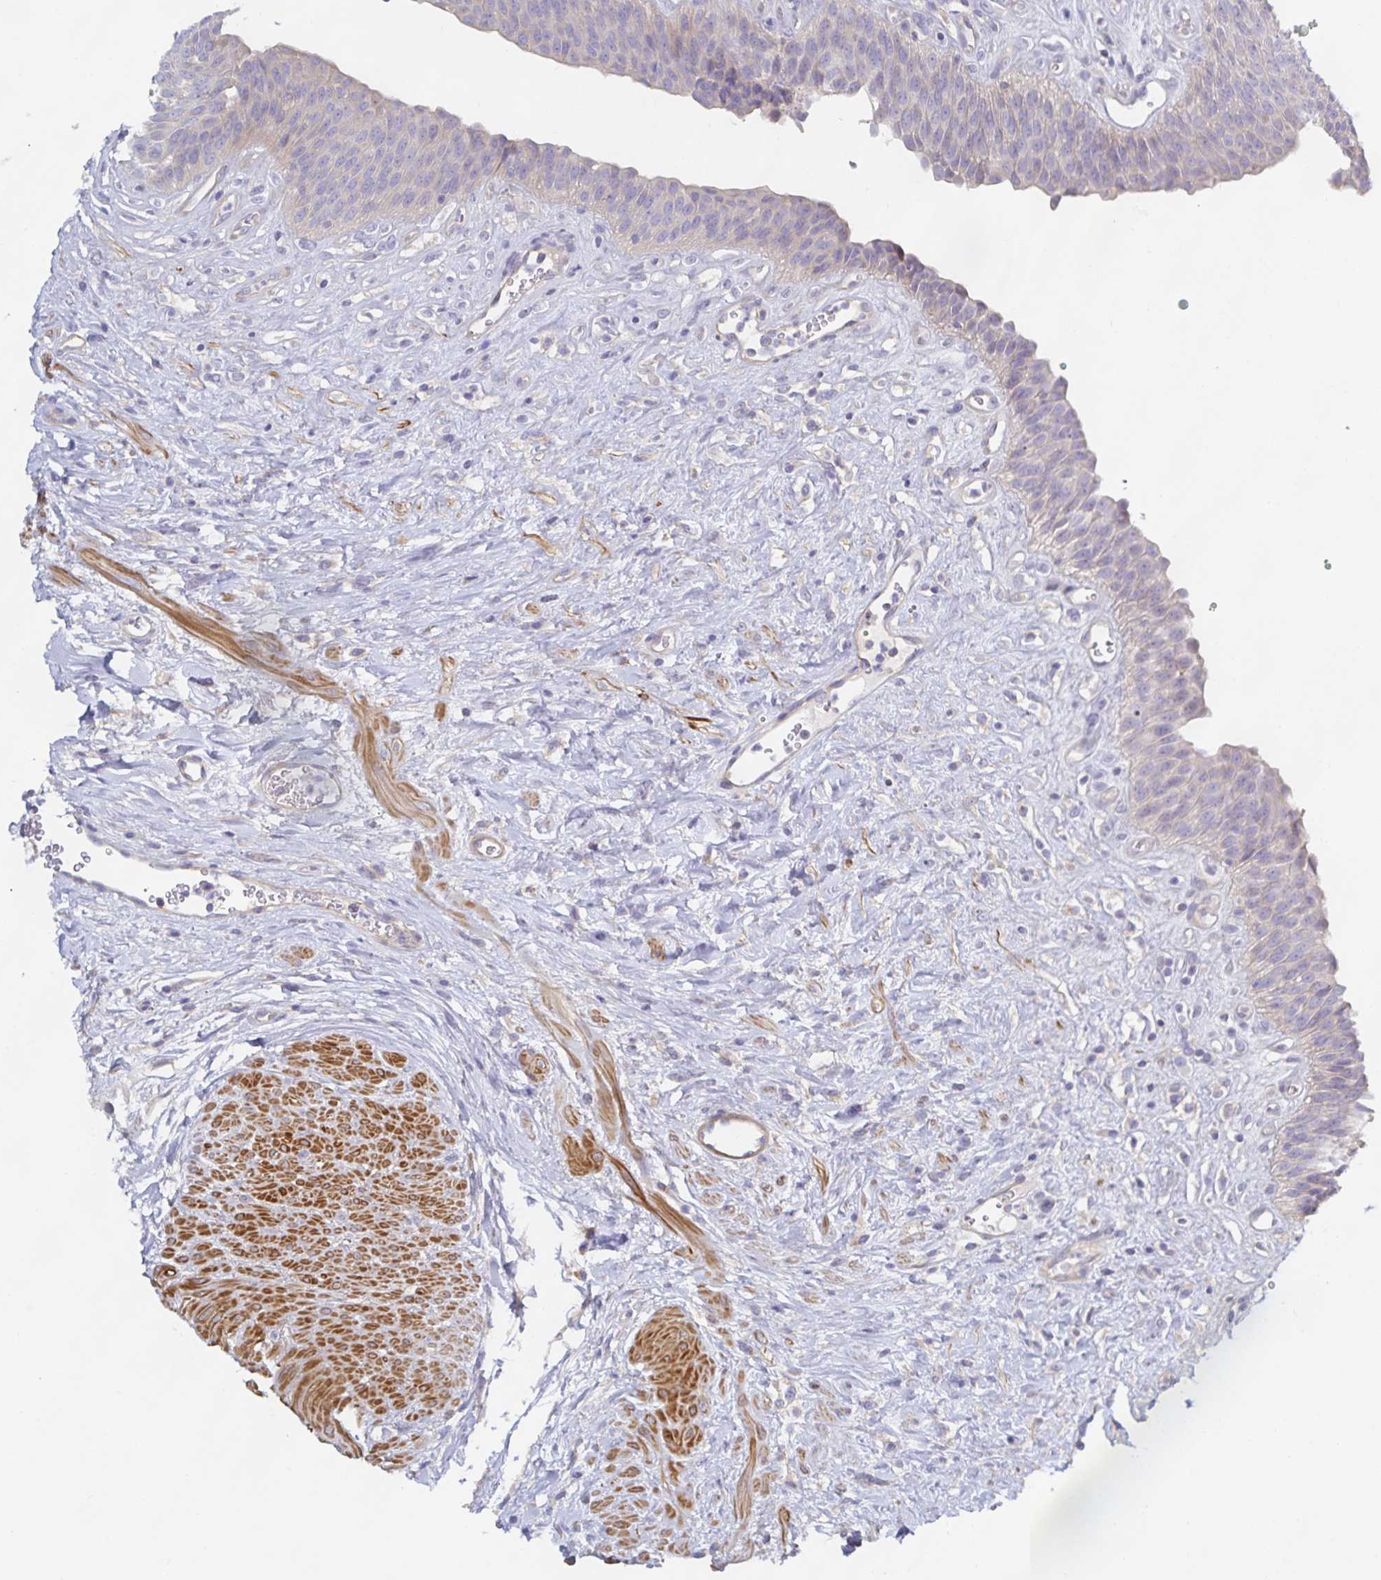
{"staining": {"intensity": "negative", "quantity": "none", "location": "none"}, "tissue": "urinary bladder", "cell_type": "Urothelial cells", "image_type": "normal", "snomed": [{"axis": "morphology", "description": "Normal tissue, NOS"}, {"axis": "topography", "description": "Urinary bladder"}], "caption": "A high-resolution image shows immunohistochemistry staining of unremarkable urinary bladder, which demonstrates no significant staining in urothelial cells.", "gene": "METTL22", "patient": {"sex": "female", "age": 56}}